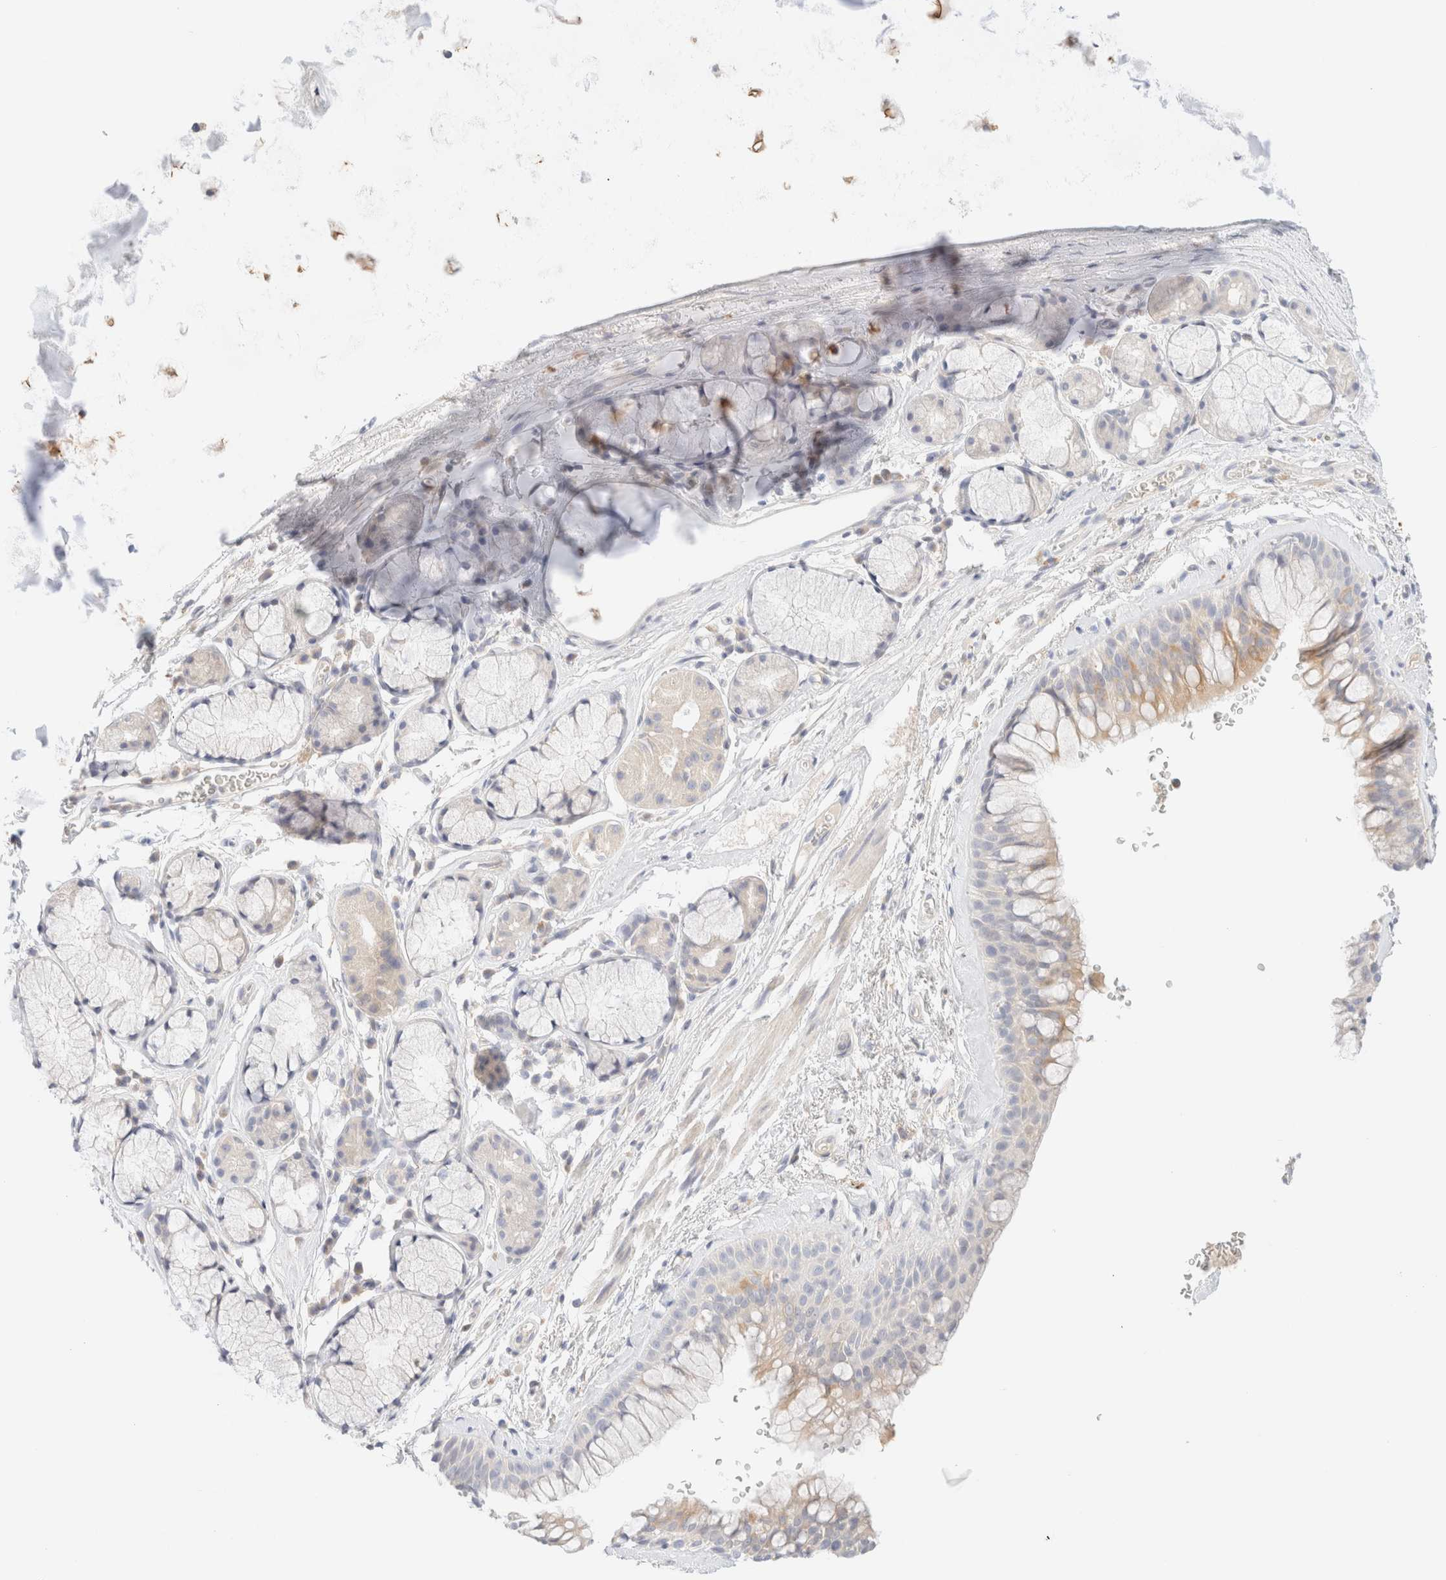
{"staining": {"intensity": "moderate", "quantity": "<25%", "location": "cytoplasmic/membranous"}, "tissue": "bronchus", "cell_type": "Respiratory epithelial cells", "image_type": "normal", "snomed": [{"axis": "morphology", "description": "Normal tissue, NOS"}, {"axis": "topography", "description": "Cartilage tissue"}, {"axis": "topography", "description": "Bronchus"}], "caption": "Normal bronchus demonstrates moderate cytoplasmic/membranous expression in about <25% of respiratory epithelial cells, visualized by immunohistochemistry. The protein is stained brown, and the nuclei are stained in blue (DAB IHC with brightfield microscopy, high magnification).", "gene": "SARM1", "patient": {"sex": "female", "age": 53}}